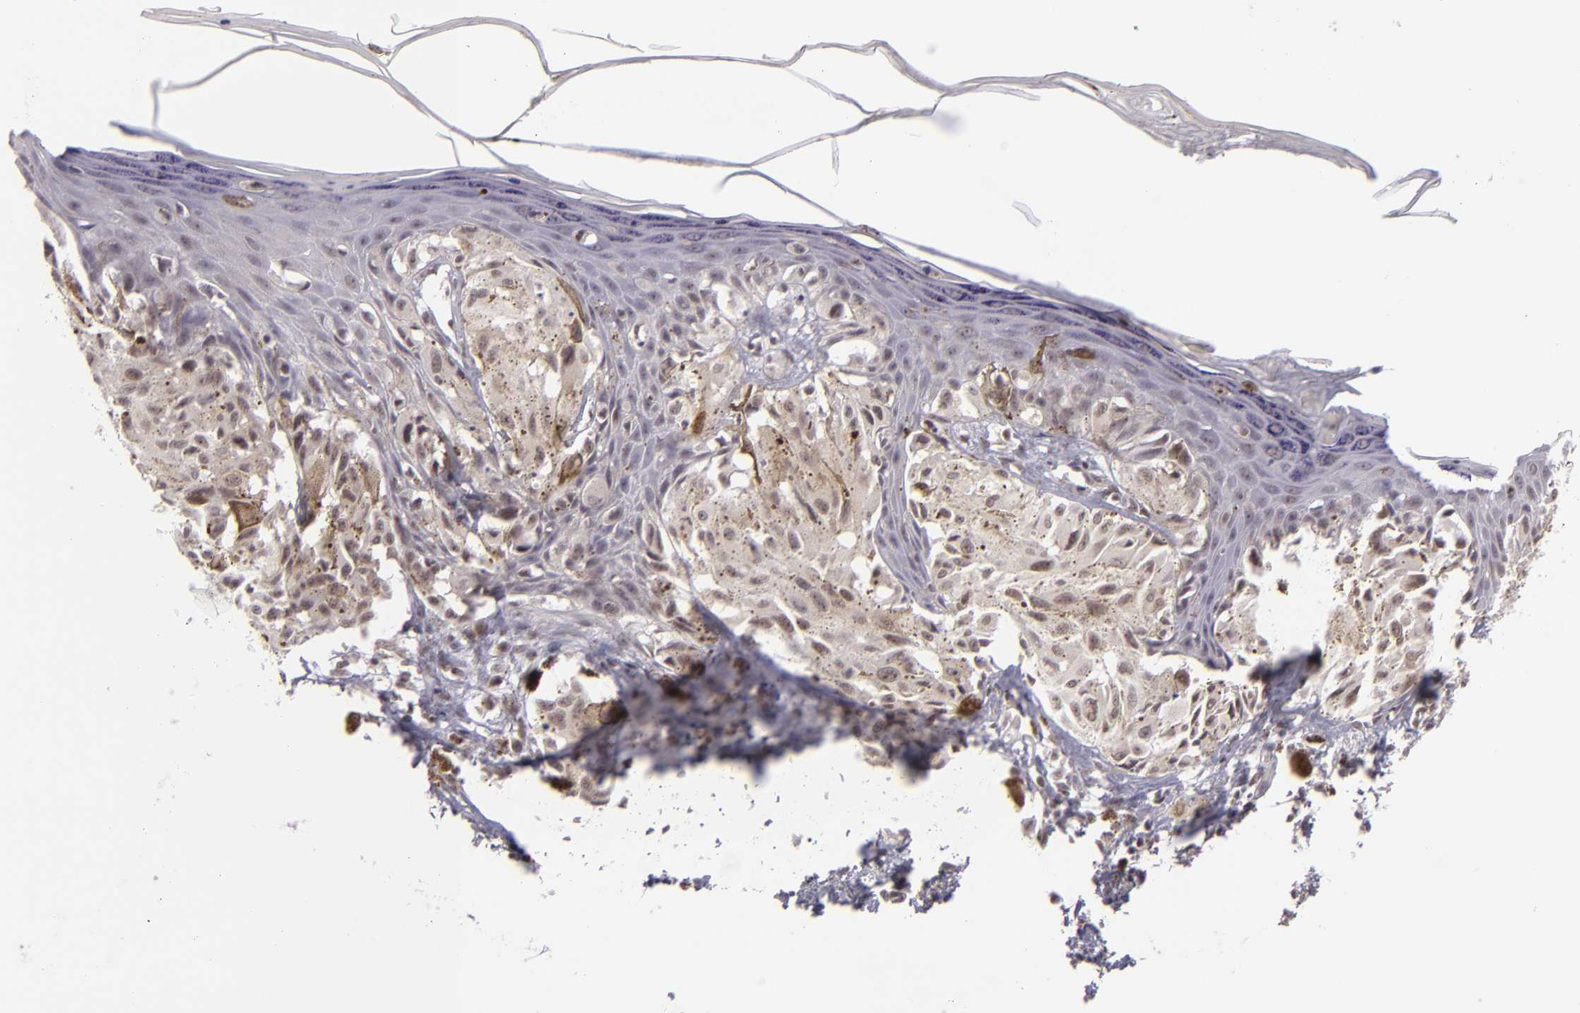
{"staining": {"intensity": "weak", "quantity": ">75%", "location": "cytoplasmic/membranous"}, "tissue": "melanoma", "cell_type": "Tumor cells", "image_type": "cancer", "snomed": [{"axis": "morphology", "description": "Malignant melanoma, NOS"}, {"axis": "topography", "description": "Skin"}], "caption": "A brown stain labels weak cytoplasmic/membranous staining of a protein in melanoma tumor cells.", "gene": "ZFX", "patient": {"sex": "female", "age": 72}}